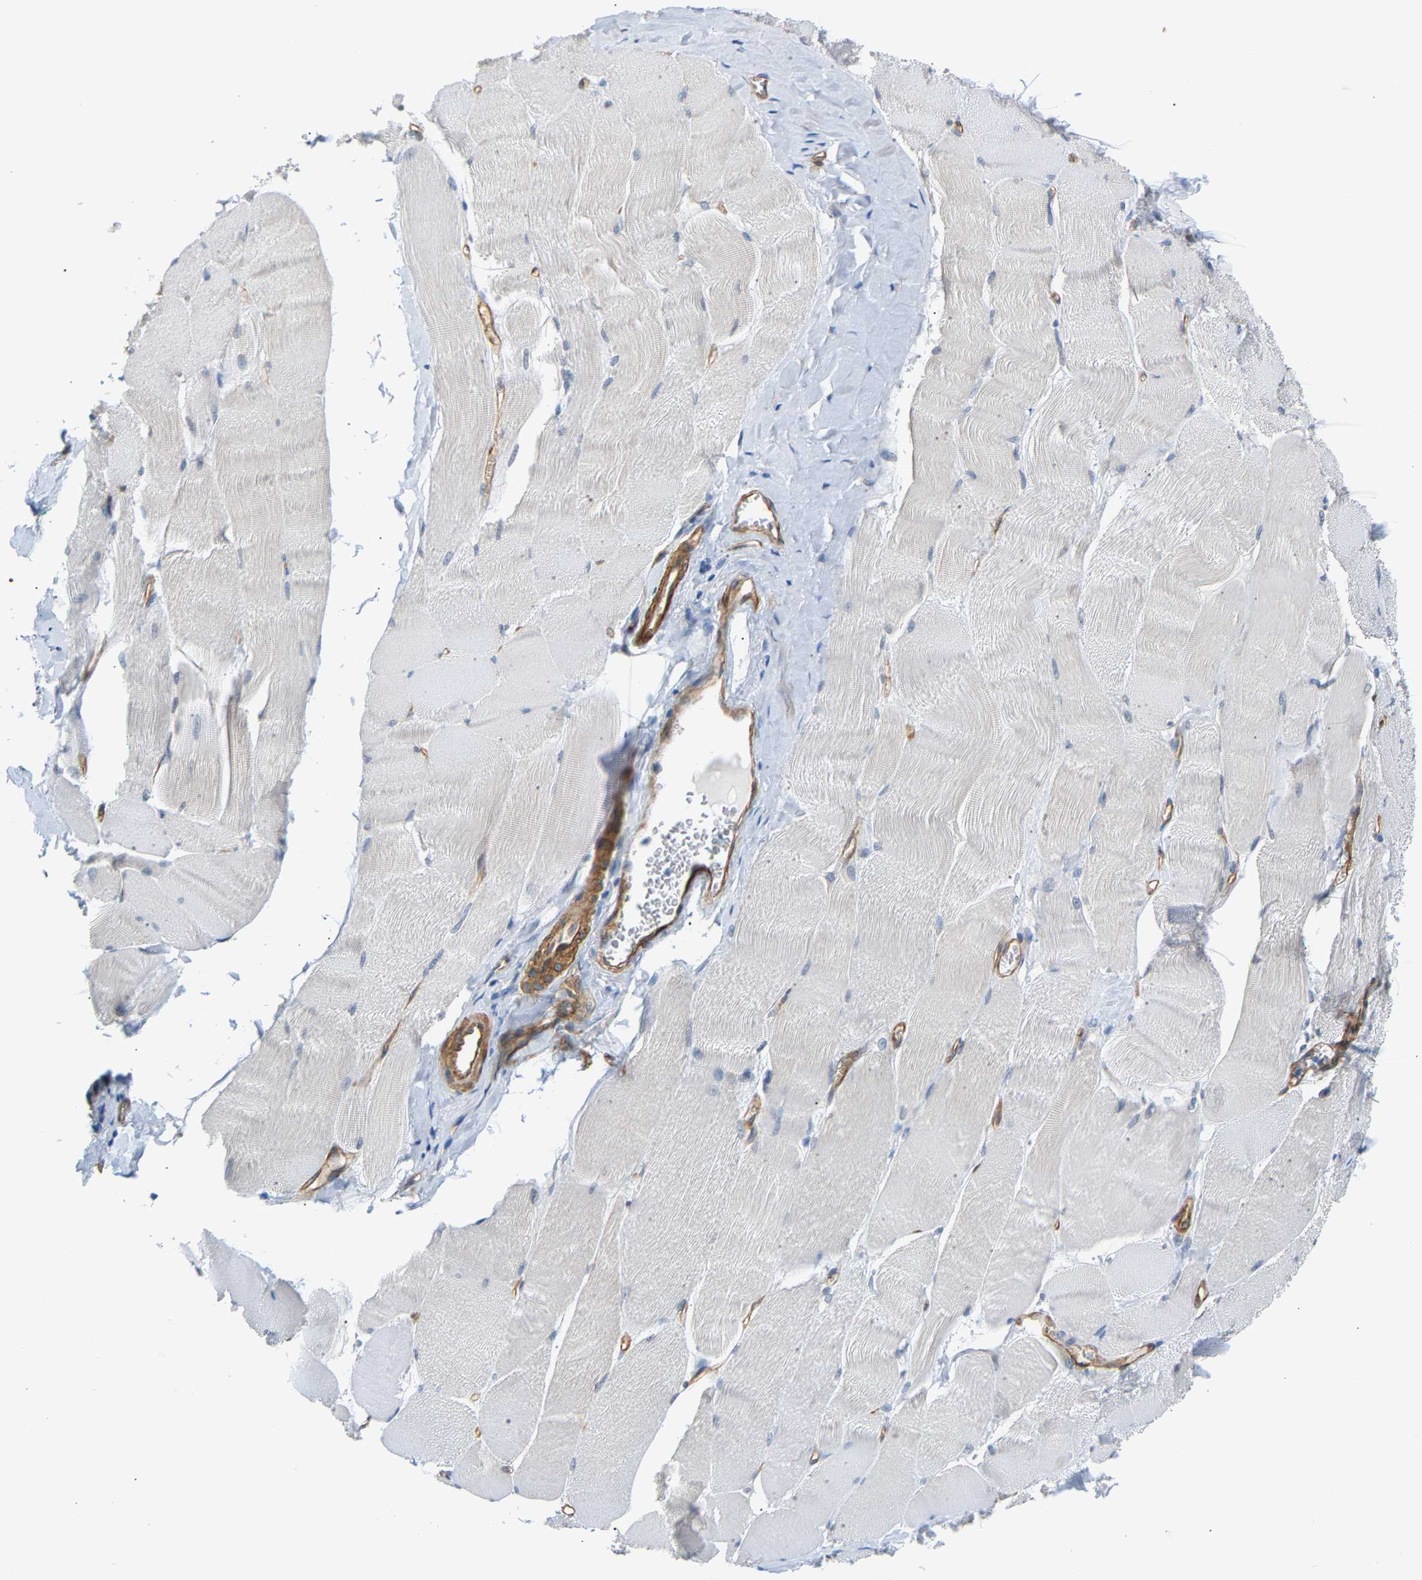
{"staining": {"intensity": "negative", "quantity": "none", "location": "none"}, "tissue": "skeletal muscle", "cell_type": "Myocytes", "image_type": "normal", "snomed": [{"axis": "morphology", "description": "Normal tissue, NOS"}, {"axis": "morphology", "description": "Squamous cell carcinoma, NOS"}, {"axis": "topography", "description": "Skeletal muscle"}], "caption": "High power microscopy histopathology image of an immunohistochemistry (IHC) histopathology image of normal skeletal muscle, revealing no significant expression in myocytes.", "gene": "PAWR", "patient": {"sex": "male", "age": 51}}